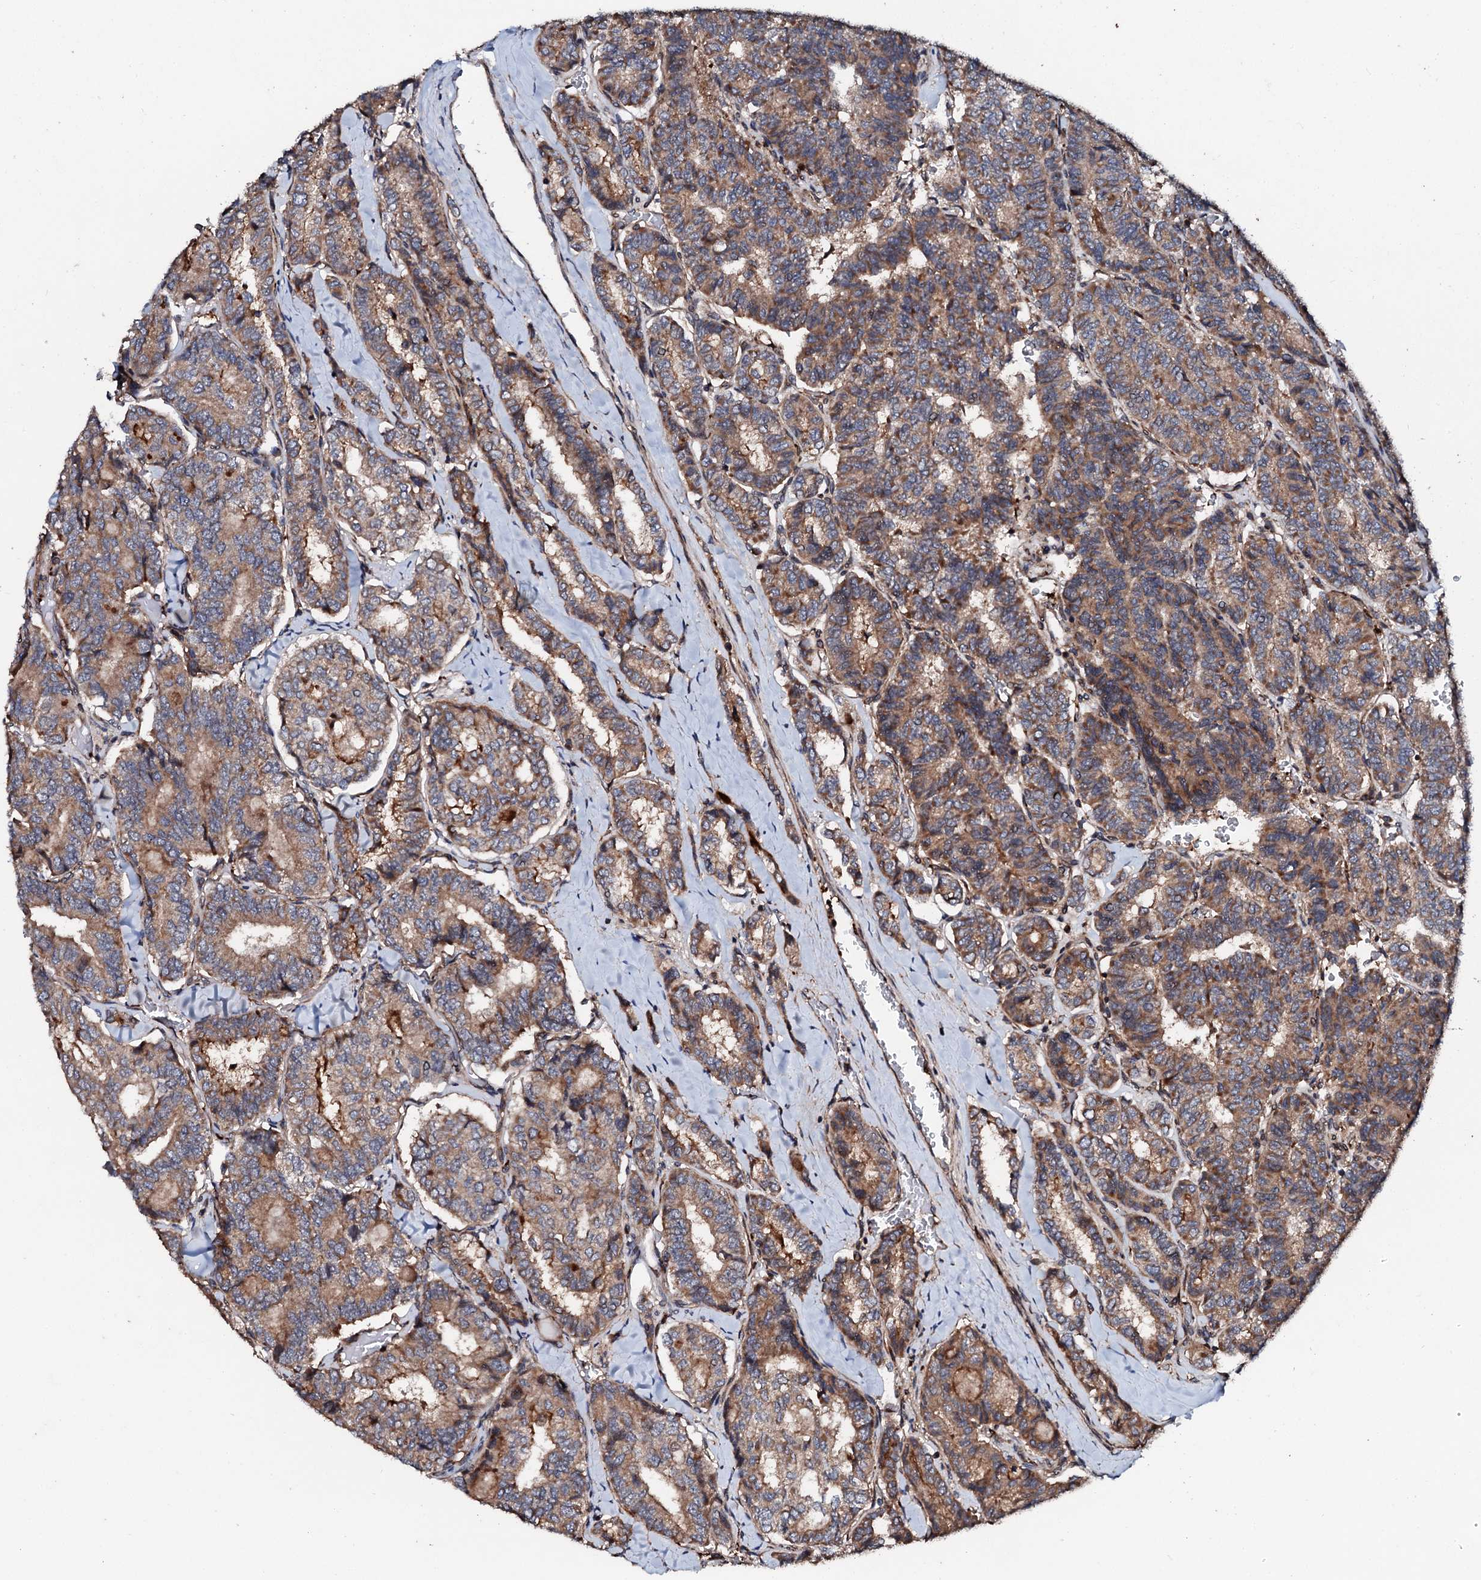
{"staining": {"intensity": "moderate", "quantity": ">75%", "location": "cytoplasmic/membranous"}, "tissue": "thyroid cancer", "cell_type": "Tumor cells", "image_type": "cancer", "snomed": [{"axis": "morphology", "description": "Papillary adenocarcinoma, NOS"}, {"axis": "topography", "description": "Thyroid gland"}], "caption": "Immunohistochemical staining of thyroid cancer (papillary adenocarcinoma) shows medium levels of moderate cytoplasmic/membranous protein staining in approximately >75% of tumor cells. (brown staining indicates protein expression, while blue staining denotes nuclei).", "gene": "SDHAF2", "patient": {"sex": "female", "age": 35}}